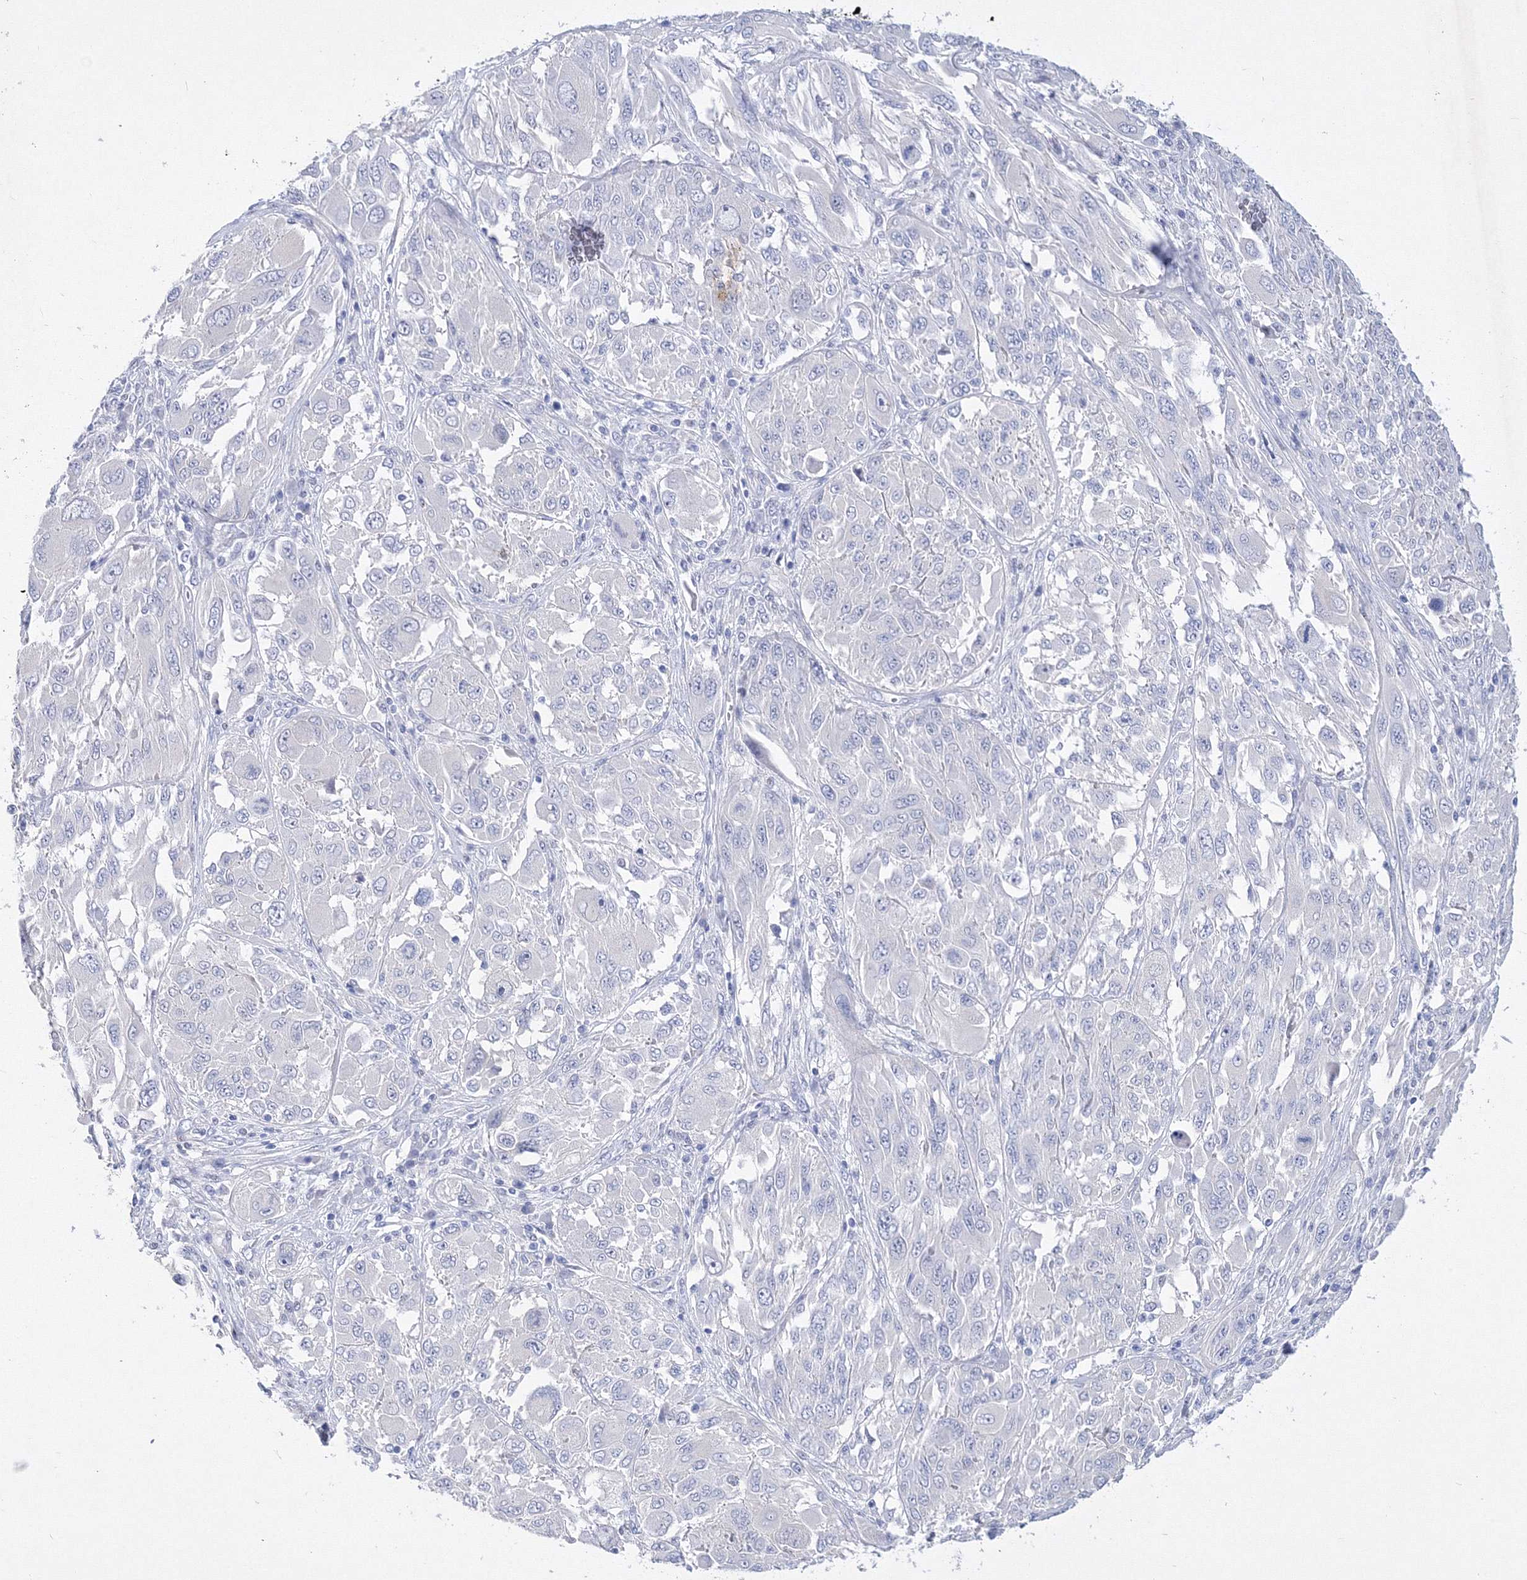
{"staining": {"intensity": "negative", "quantity": "none", "location": "none"}, "tissue": "melanoma", "cell_type": "Tumor cells", "image_type": "cancer", "snomed": [{"axis": "morphology", "description": "Malignant melanoma, NOS"}, {"axis": "topography", "description": "Skin"}], "caption": "Human malignant melanoma stained for a protein using immunohistochemistry shows no staining in tumor cells.", "gene": "GPN1", "patient": {"sex": "female", "age": 91}}